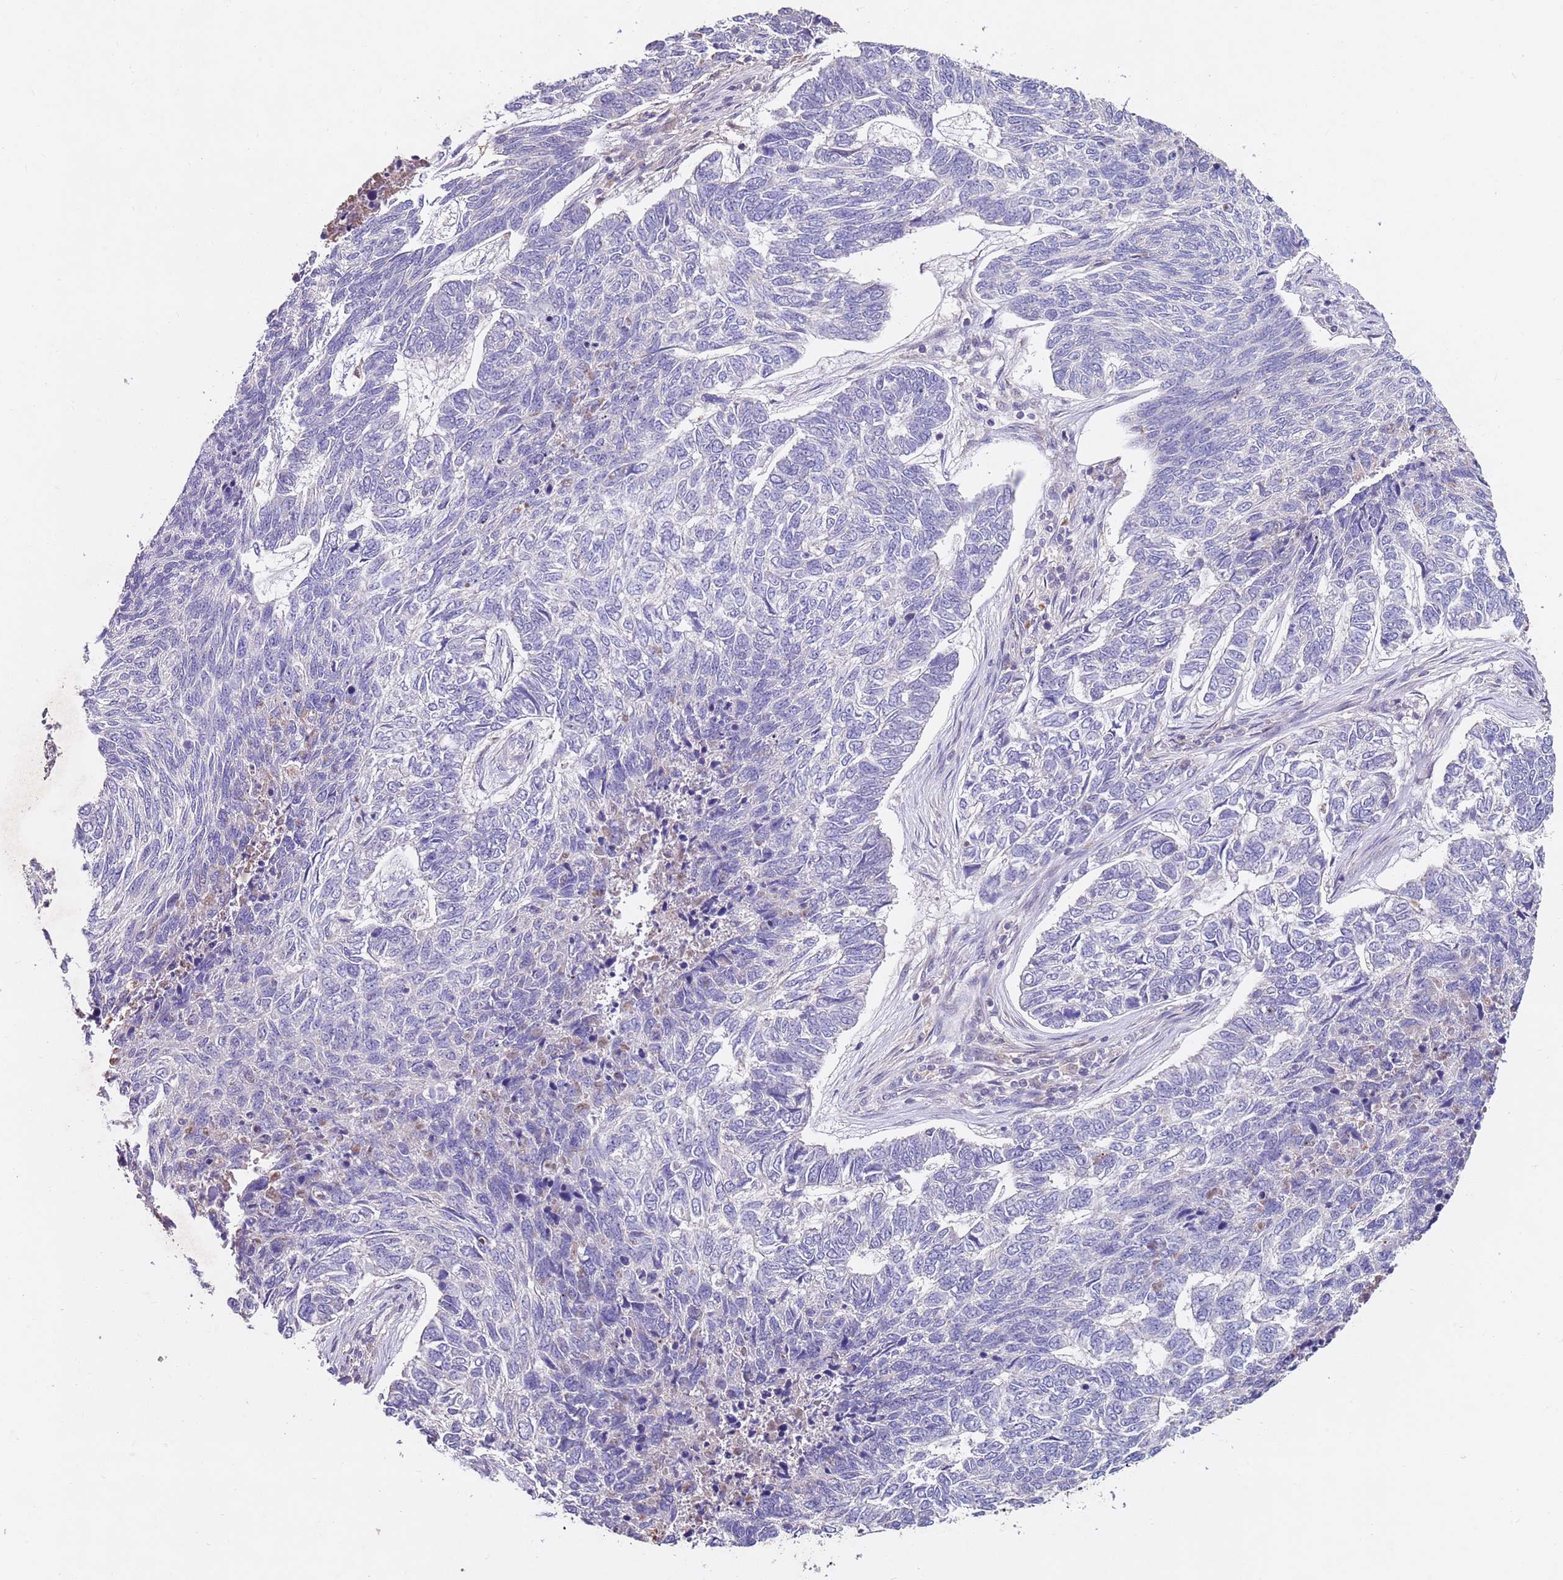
{"staining": {"intensity": "negative", "quantity": "none", "location": "none"}, "tissue": "skin cancer", "cell_type": "Tumor cells", "image_type": "cancer", "snomed": [{"axis": "morphology", "description": "Basal cell carcinoma"}, {"axis": "topography", "description": "Skin"}], "caption": "Human skin basal cell carcinoma stained for a protein using immunohistochemistry shows no expression in tumor cells.", "gene": "NRDE2", "patient": {"sex": "female", "age": 65}}